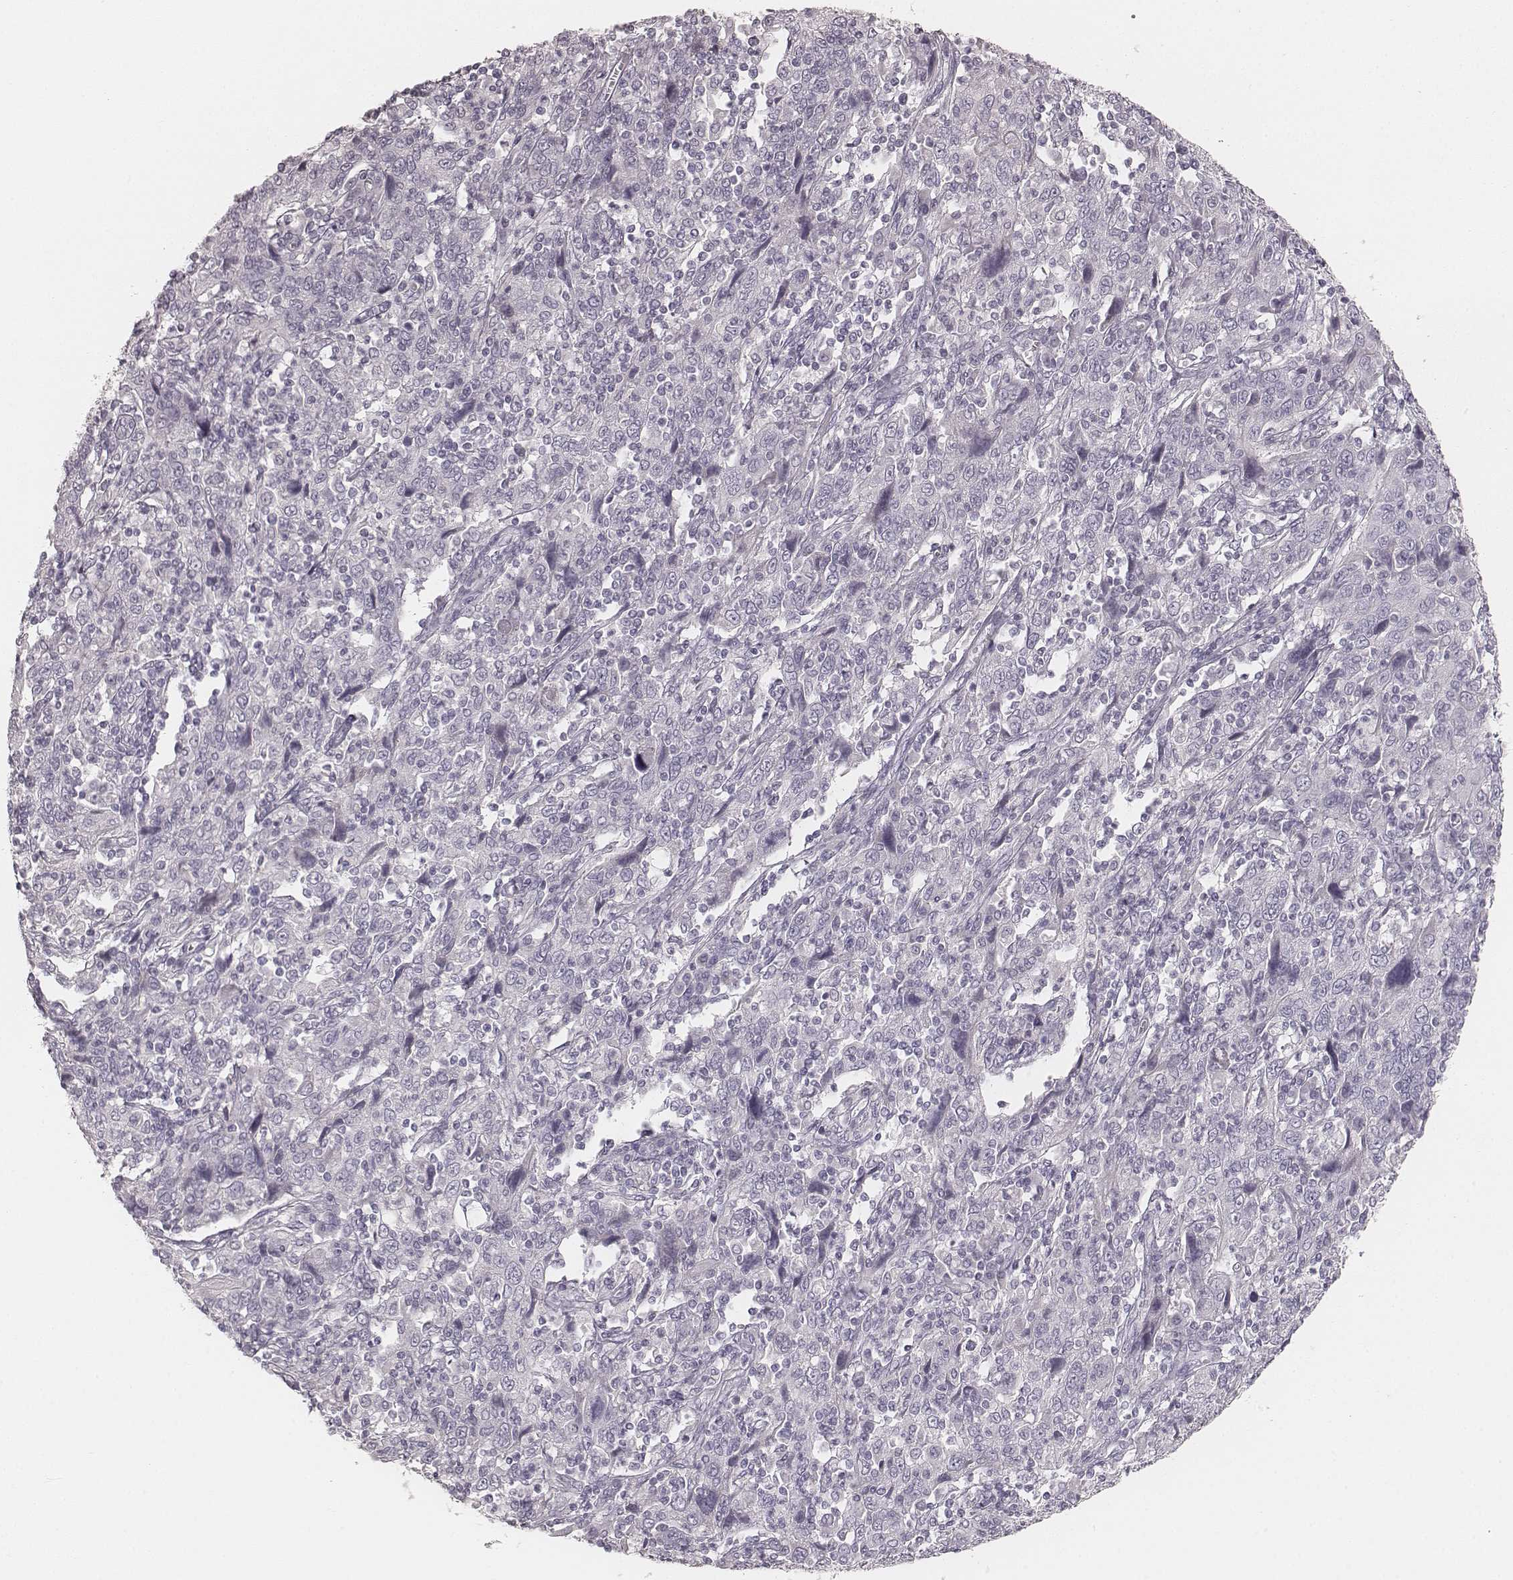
{"staining": {"intensity": "negative", "quantity": "none", "location": "none"}, "tissue": "cervical cancer", "cell_type": "Tumor cells", "image_type": "cancer", "snomed": [{"axis": "morphology", "description": "Squamous cell carcinoma, NOS"}, {"axis": "topography", "description": "Cervix"}], "caption": "Histopathology image shows no protein expression in tumor cells of cervical squamous cell carcinoma tissue.", "gene": "KRT31", "patient": {"sex": "female", "age": 46}}